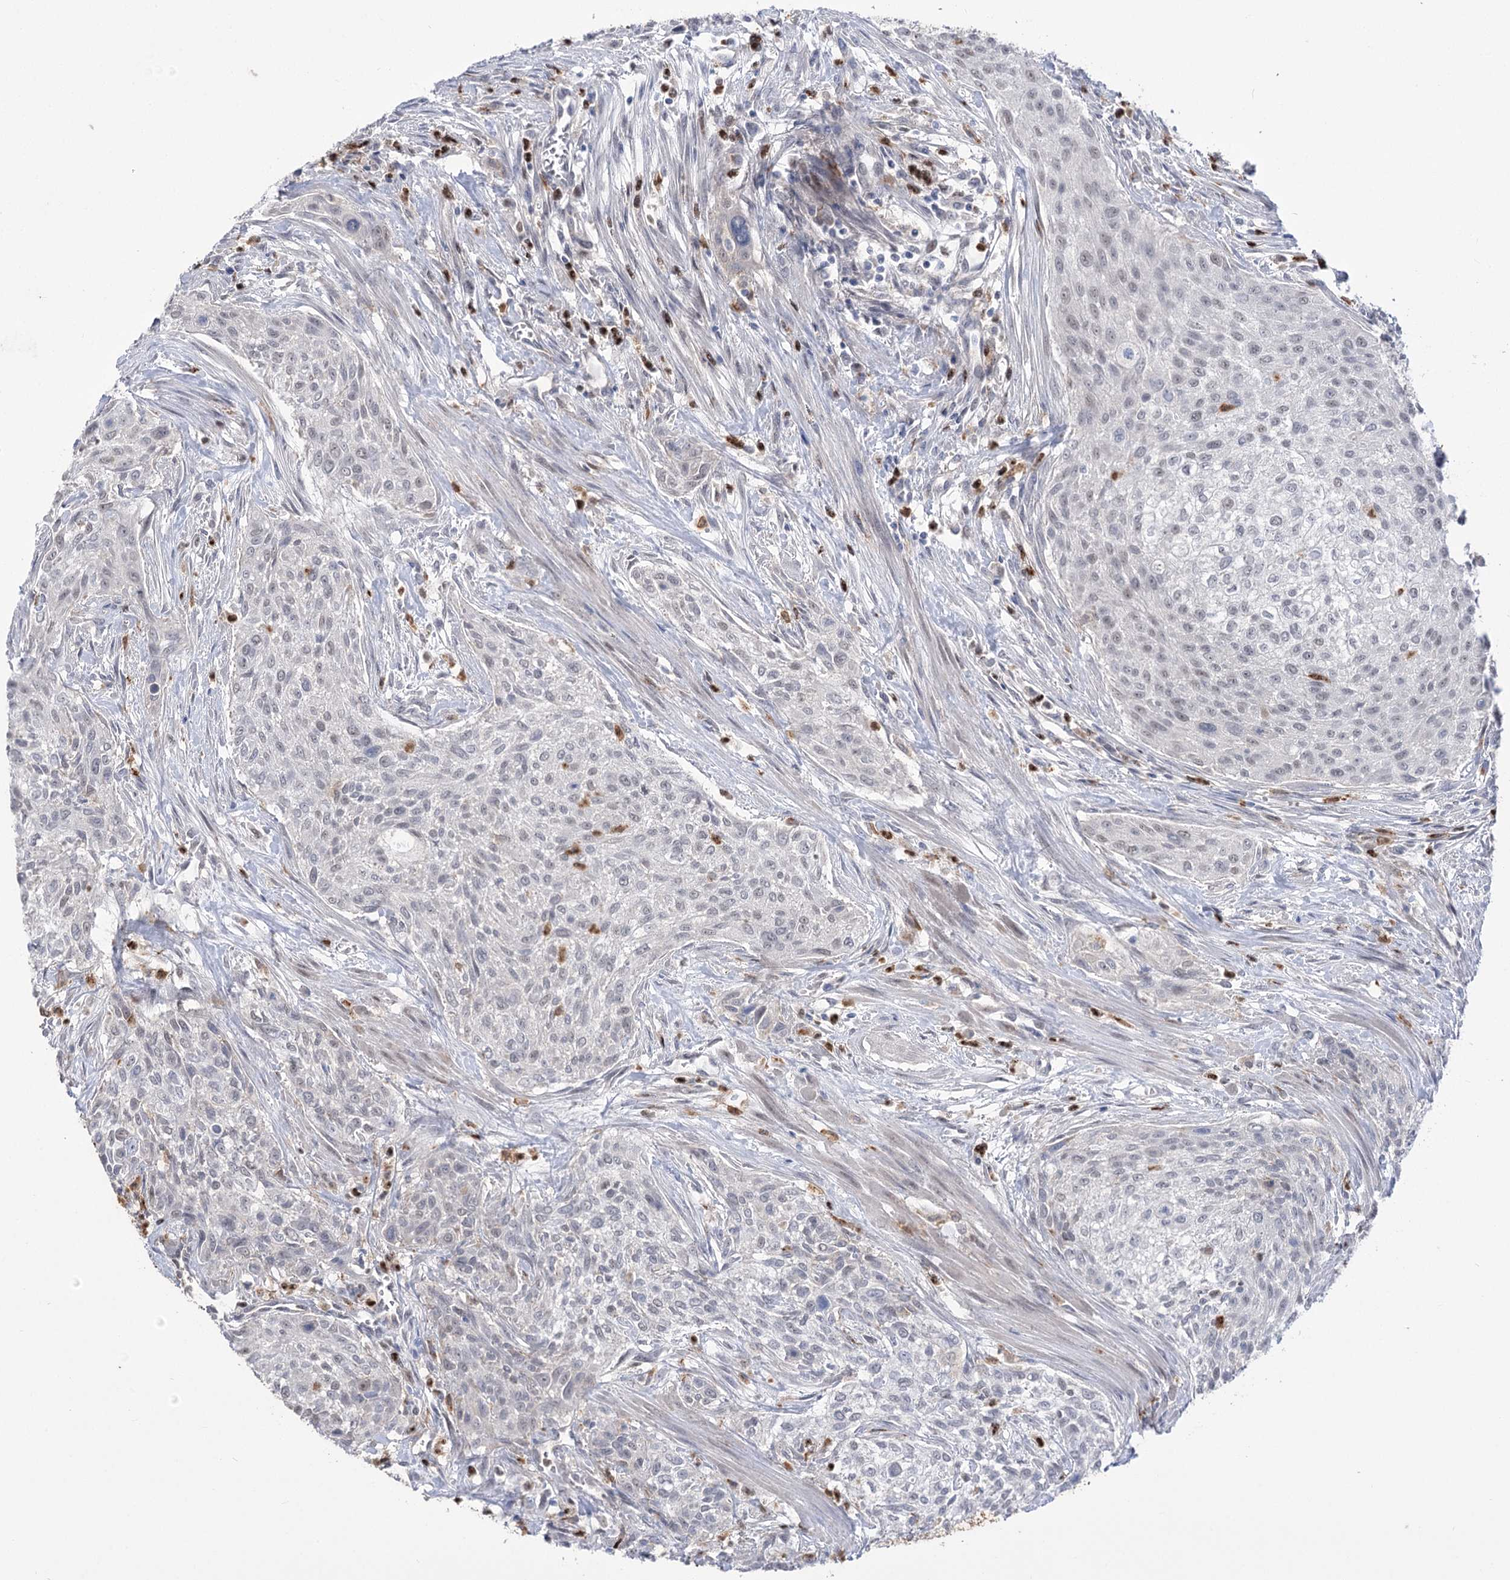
{"staining": {"intensity": "negative", "quantity": "none", "location": "none"}, "tissue": "urothelial cancer", "cell_type": "Tumor cells", "image_type": "cancer", "snomed": [{"axis": "morphology", "description": "Normal tissue, NOS"}, {"axis": "morphology", "description": "Urothelial carcinoma, NOS"}, {"axis": "topography", "description": "Urinary bladder"}, {"axis": "topography", "description": "Peripheral nerve tissue"}], "caption": "Tumor cells show no significant positivity in urothelial cancer.", "gene": "SIAE", "patient": {"sex": "male", "age": 35}}